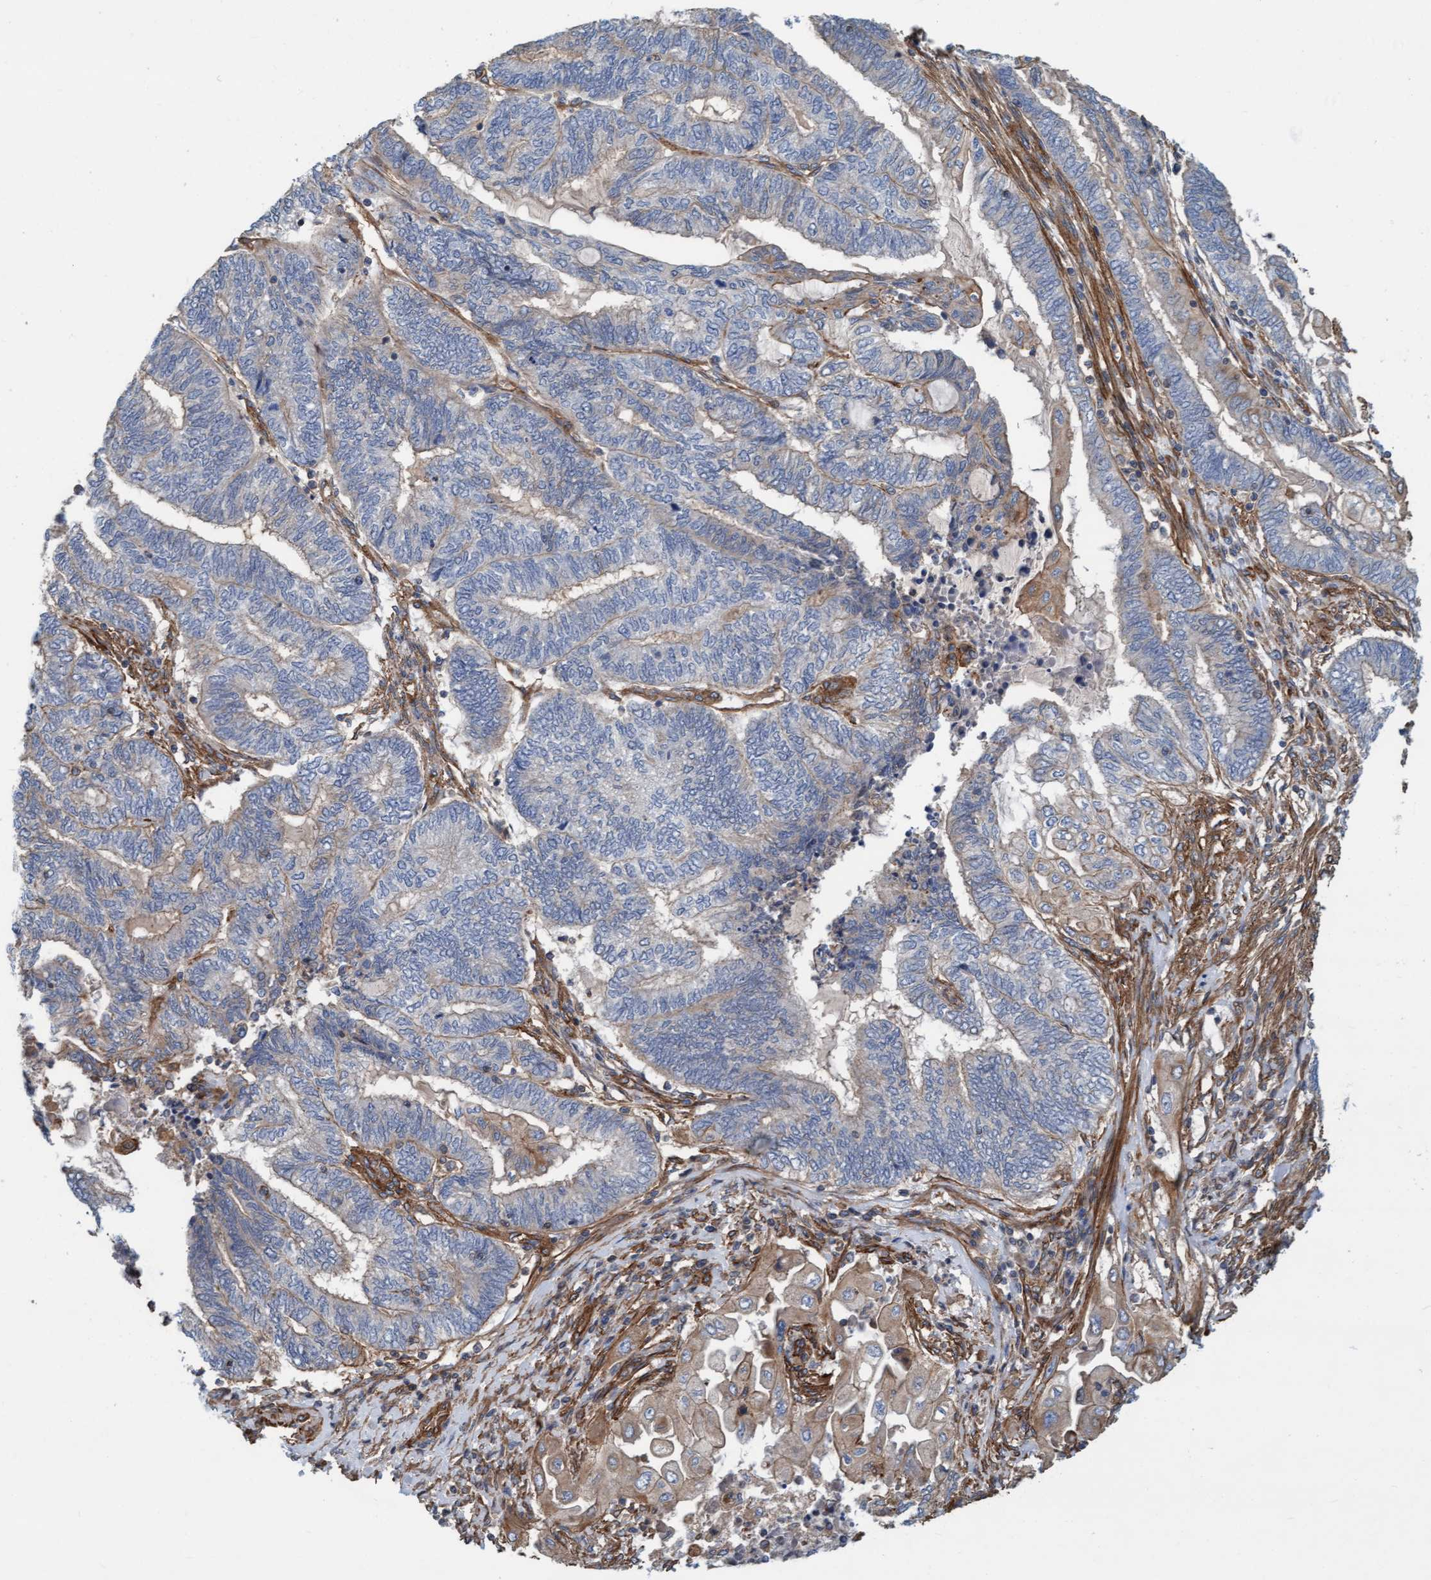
{"staining": {"intensity": "moderate", "quantity": "<25%", "location": "cytoplasmic/membranous"}, "tissue": "endometrial cancer", "cell_type": "Tumor cells", "image_type": "cancer", "snomed": [{"axis": "morphology", "description": "Adenocarcinoma, NOS"}, {"axis": "topography", "description": "Uterus"}, {"axis": "topography", "description": "Endometrium"}], "caption": "Immunohistochemical staining of human endometrial cancer (adenocarcinoma) displays moderate cytoplasmic/membranous protein positivity in about <25% of tumor cells. (Brightfield microscopy of DAB IHC at high magnification).", "gene": "STXBP4", "patient": {"sex": "female", "age": 70}}